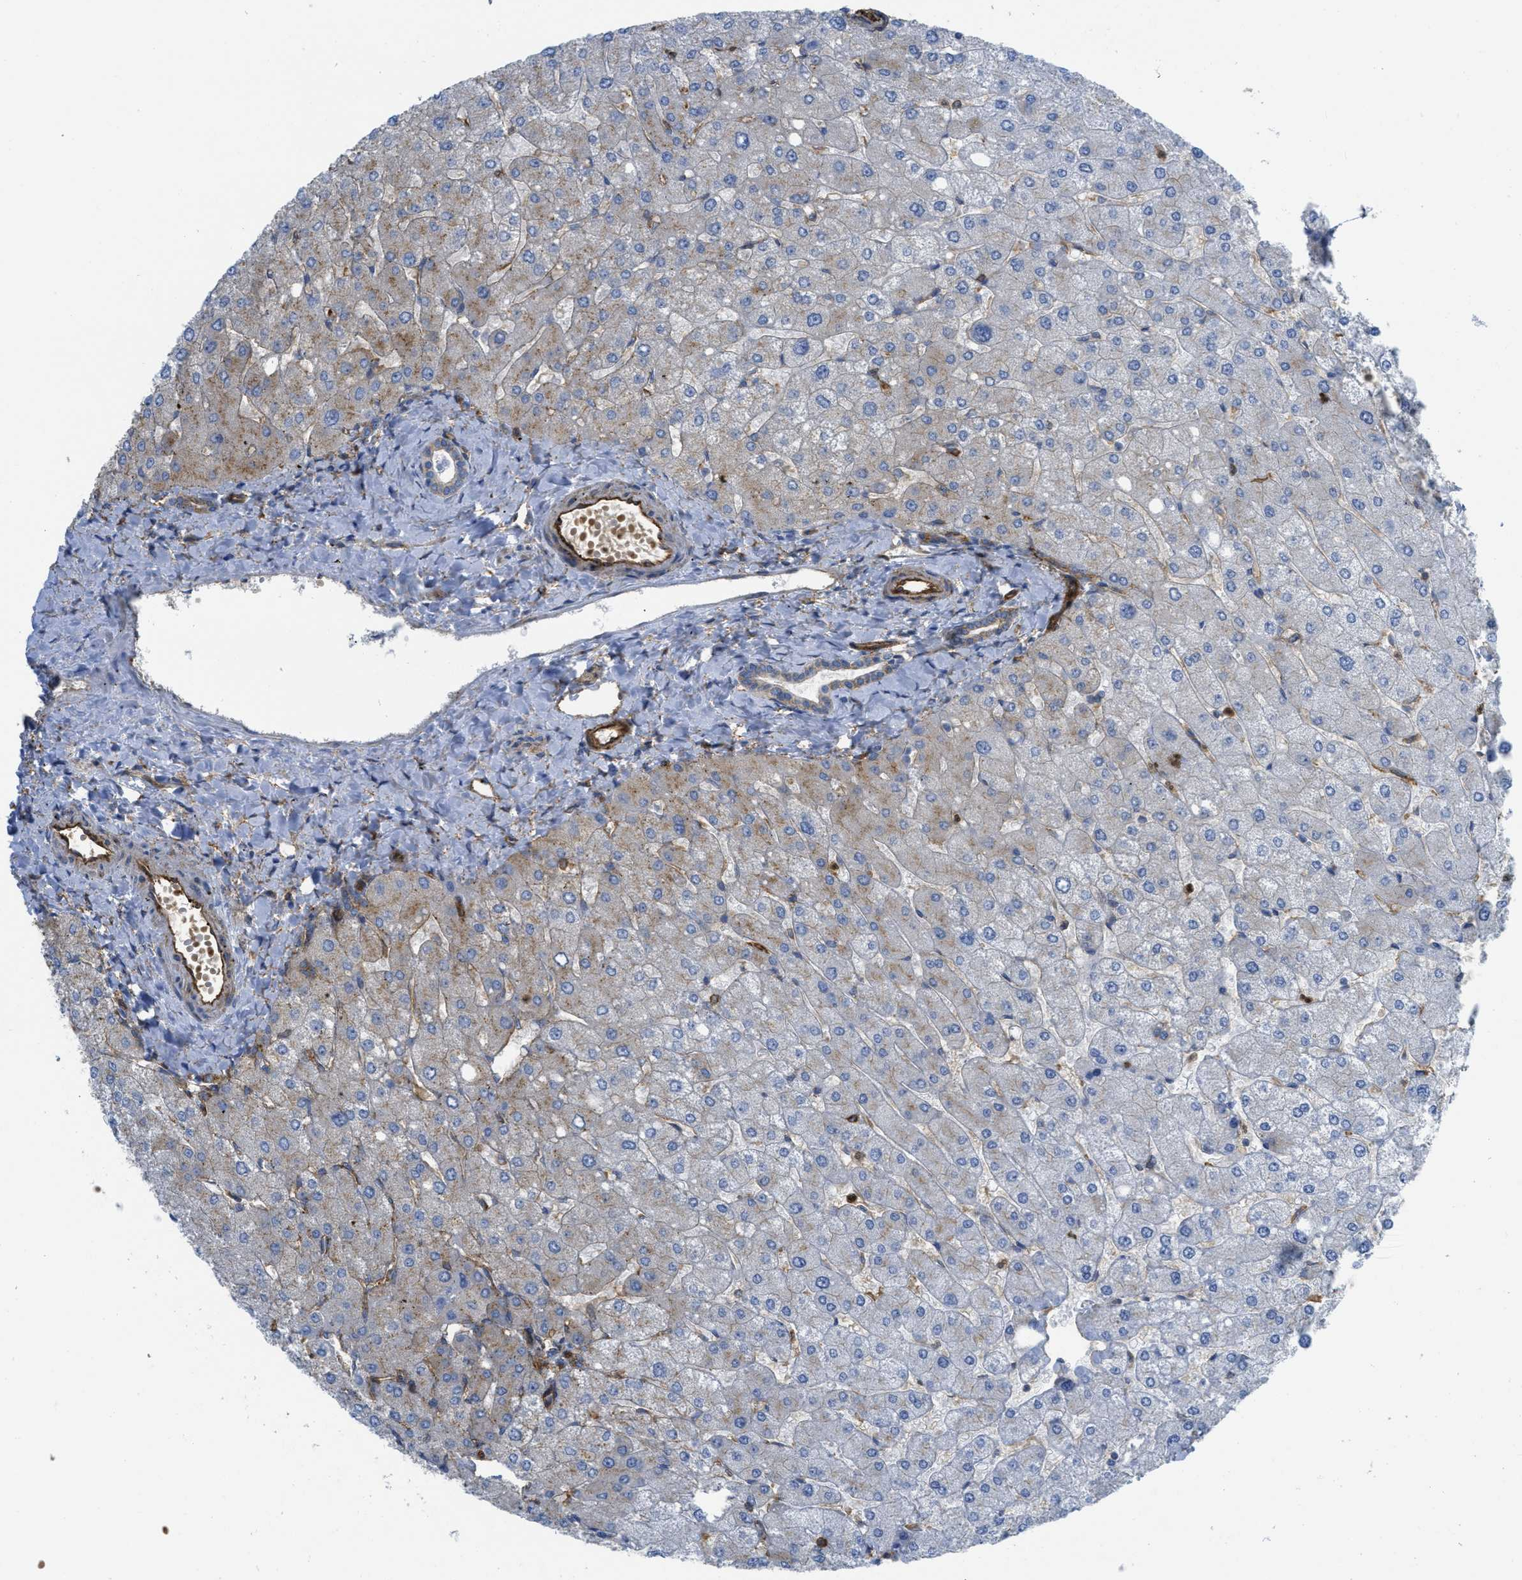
{"staining": {"intensity": "weak", "quantity": ">75%", "location": "cytoplasmic/membranous"}, "tissue": "liver", "cell_type": "Cholangiocytes", "image_type": "normal", "snomed": [{"axis": "morphology", "description": "Normal tissue, NOS"}, {"axis": "topography", "description": "Liver"}], "caption": "IHC micrograph of normal liver stained for a protein (brown), which reveals low levels of weak cytoplasmic/membranous expression in approximately >75% of cholangiocytes.", "gene": "HIP1", "patient": {"sex": "male", "age": 55}}